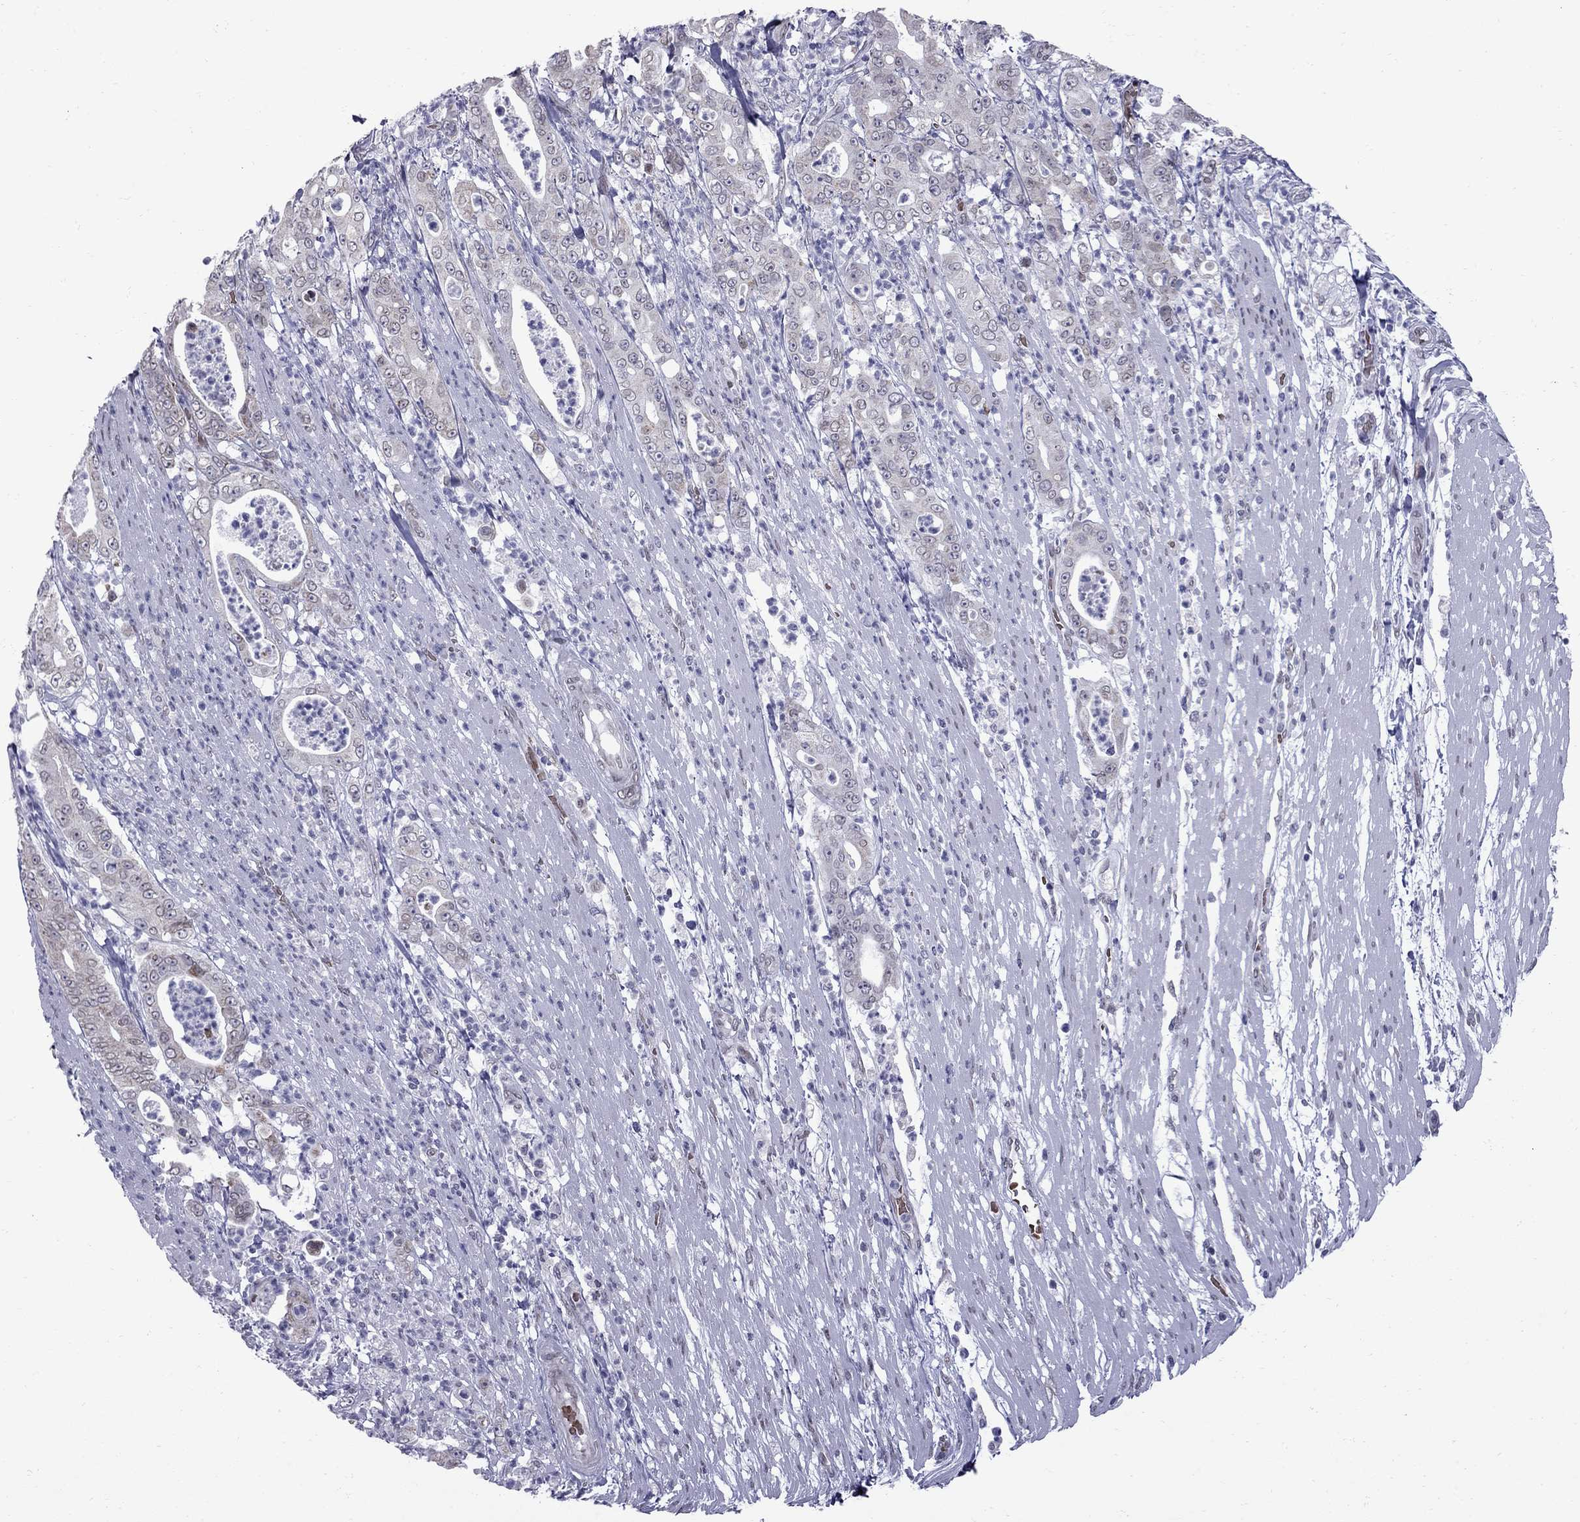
{"staining": {"intensity": "moderate", "quantity": "<25%", "location": "cytoplasmic/membranous"}, "tissue": "pancreatic cancer", "cell_type": "Tumor cells", "image_type": "cancer", "snomed": [{"axis": "morphology", "description": "Adenocarcinoma, NOS"}, {"axis": "topography", "description": "Pancreas"}], "caption": "Immunohistochemistry of human pancreatic cancer demonstrates low levels of moderate cytoplasmic/membranous staining in about <25% of tumor cells. (DAB = brown stain, brightfield microscopy at high magnification).", "gene": "CLTCL1", "patient": {"sex": "male", "age": 71}}